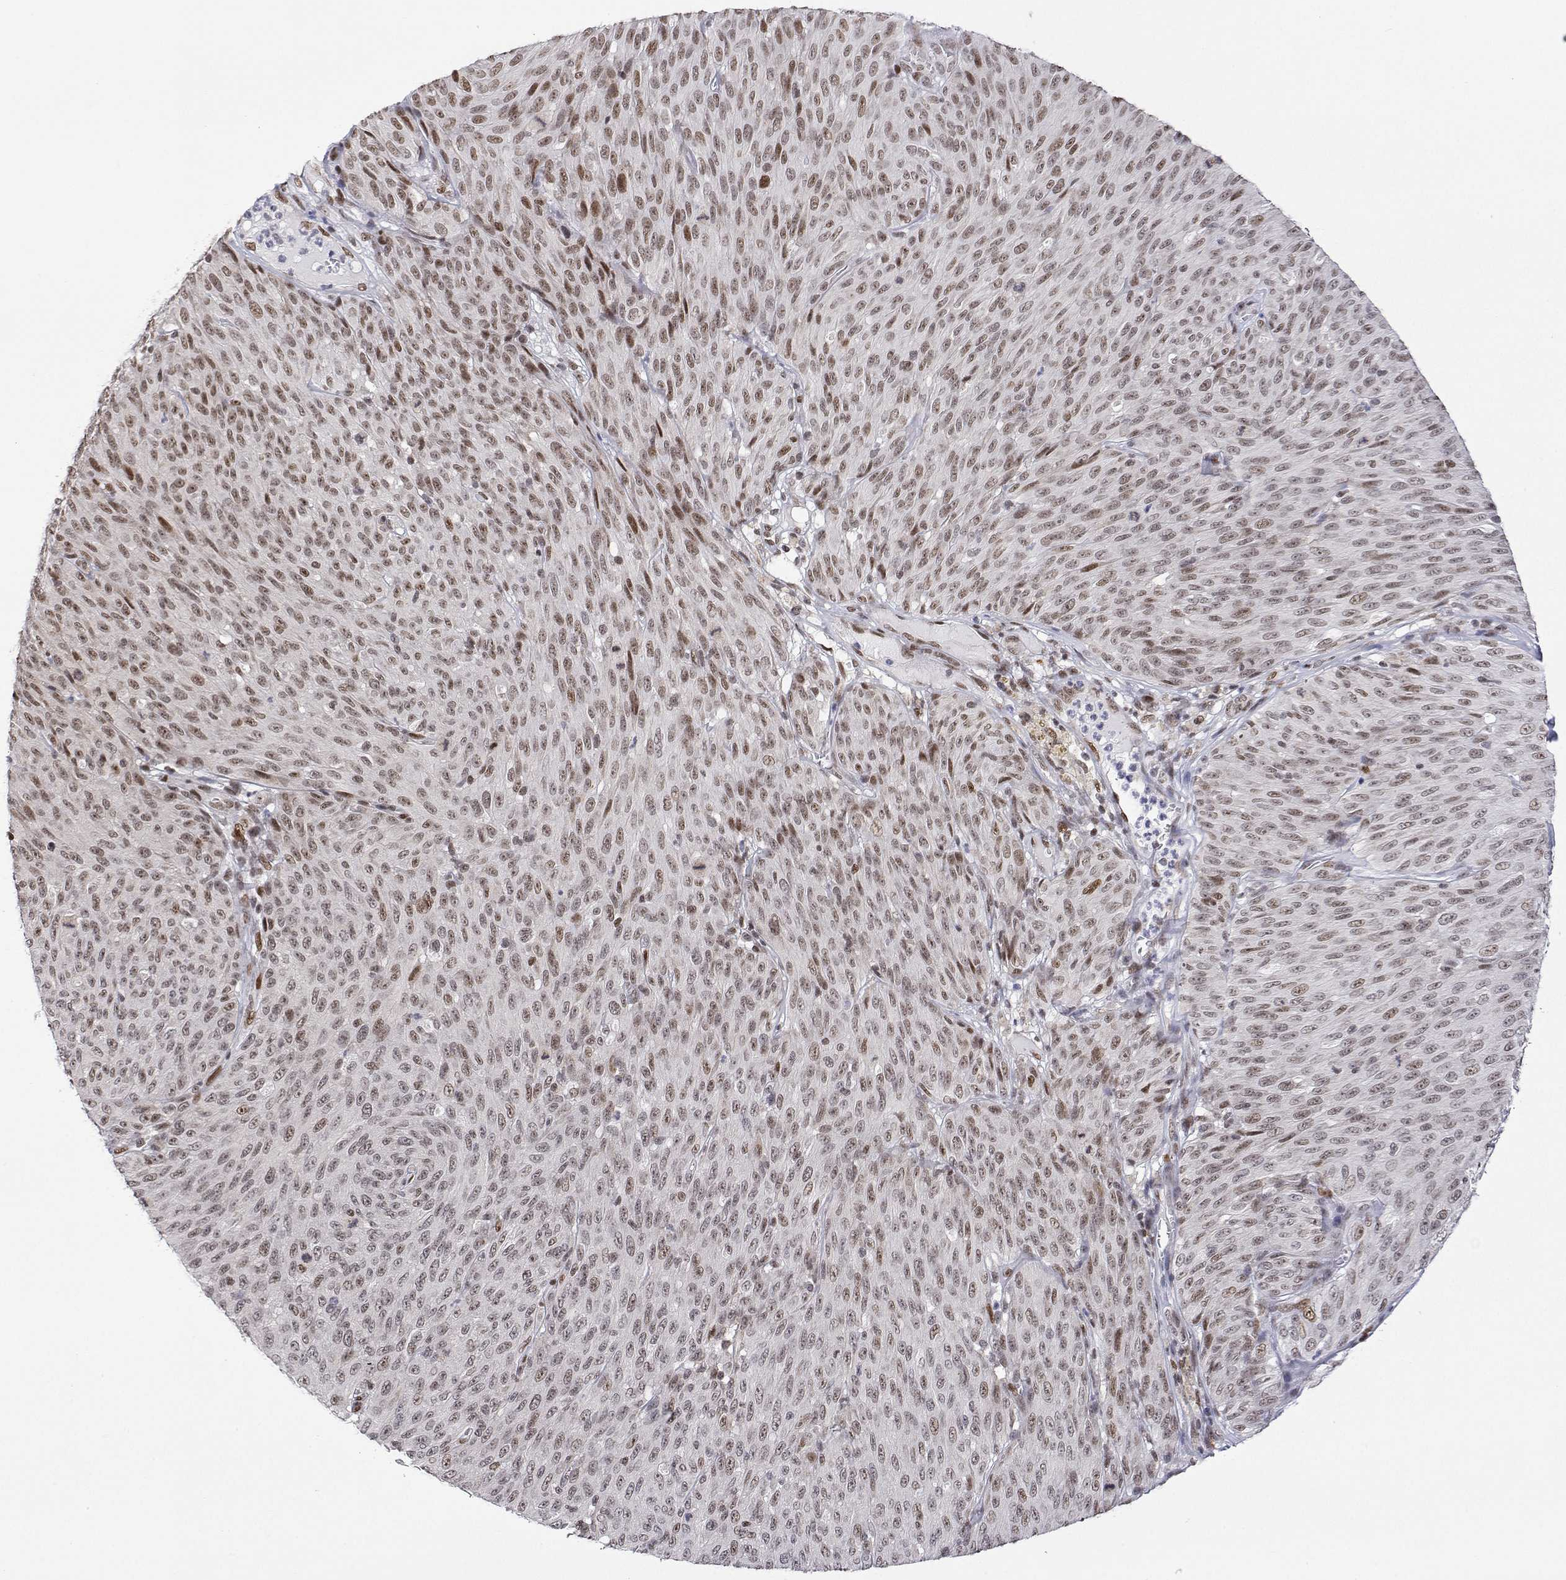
{"staining": {"intensity": "moderate", "quantity": ">75%", "location": "nuclear"}, "tissue": "melanoma", "cell_type": "Tumor cells", "image_type": "cancer", "snomed": [{"axis": "morphology", "description": "Malignant melanoma, NOS"}, {"axis": "topography", "description": "Skin"}], "caption": "This micrograph reveals immunohistochemistry (IHC) staining of human malignant melanoma, with medium moderate nuclear staining in approximately >75% of tumor cells.", "gene": "XPC", "patient": {"sex": "male", "age": 85}}